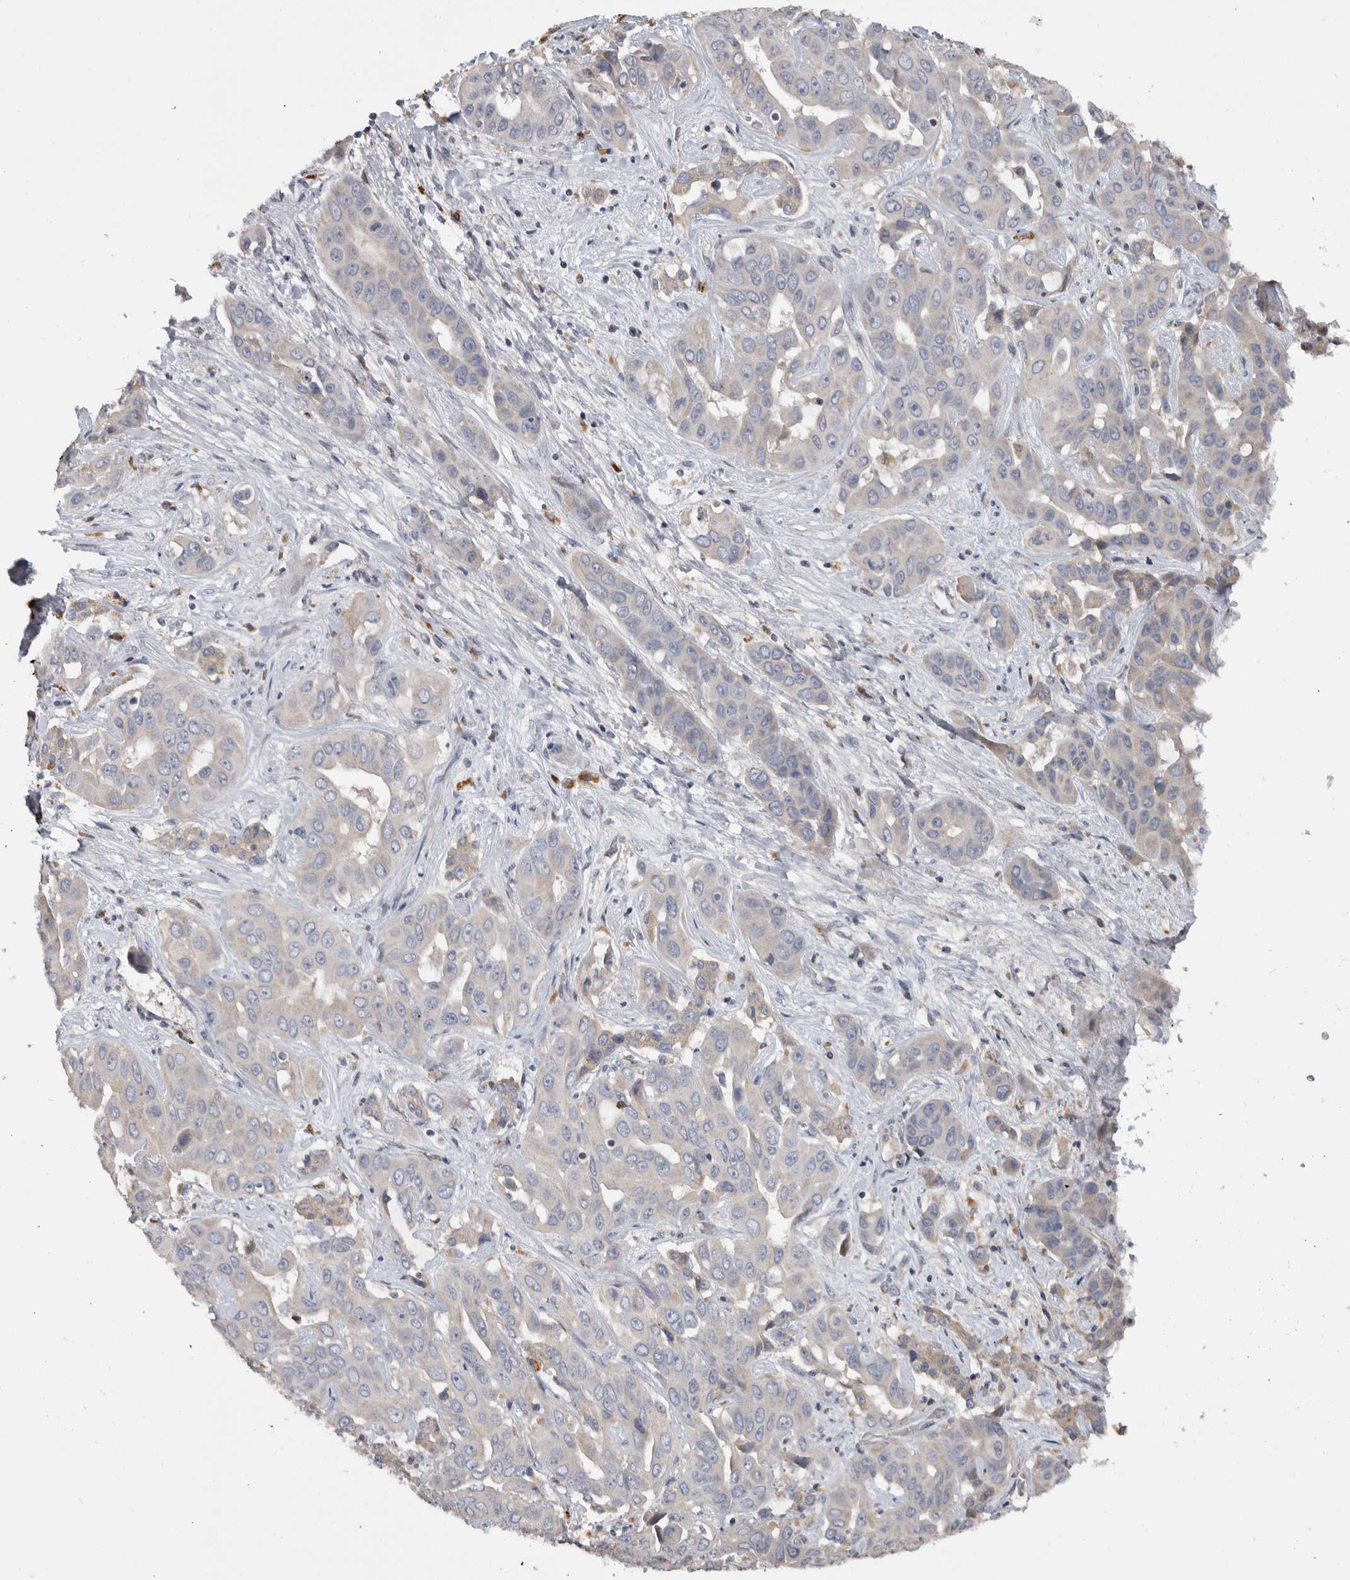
{"staining": {"intensity": "negative", "quantity": "none", "location": "none"}, "tissue": "liver cancer", "cell_type": "Tumor cells", "image_type": "cancer", "snomed": [{"axis": "morphology", "description": "Cholangiocarcinoma"}, {"axis": "topography", "description": "Liver"}], "caption": "The photomicrograph exhibits no staining of tumor cells in liver cancer.", "gene": "FAM83G", "patient": {"sex": "female", "age": 52}}